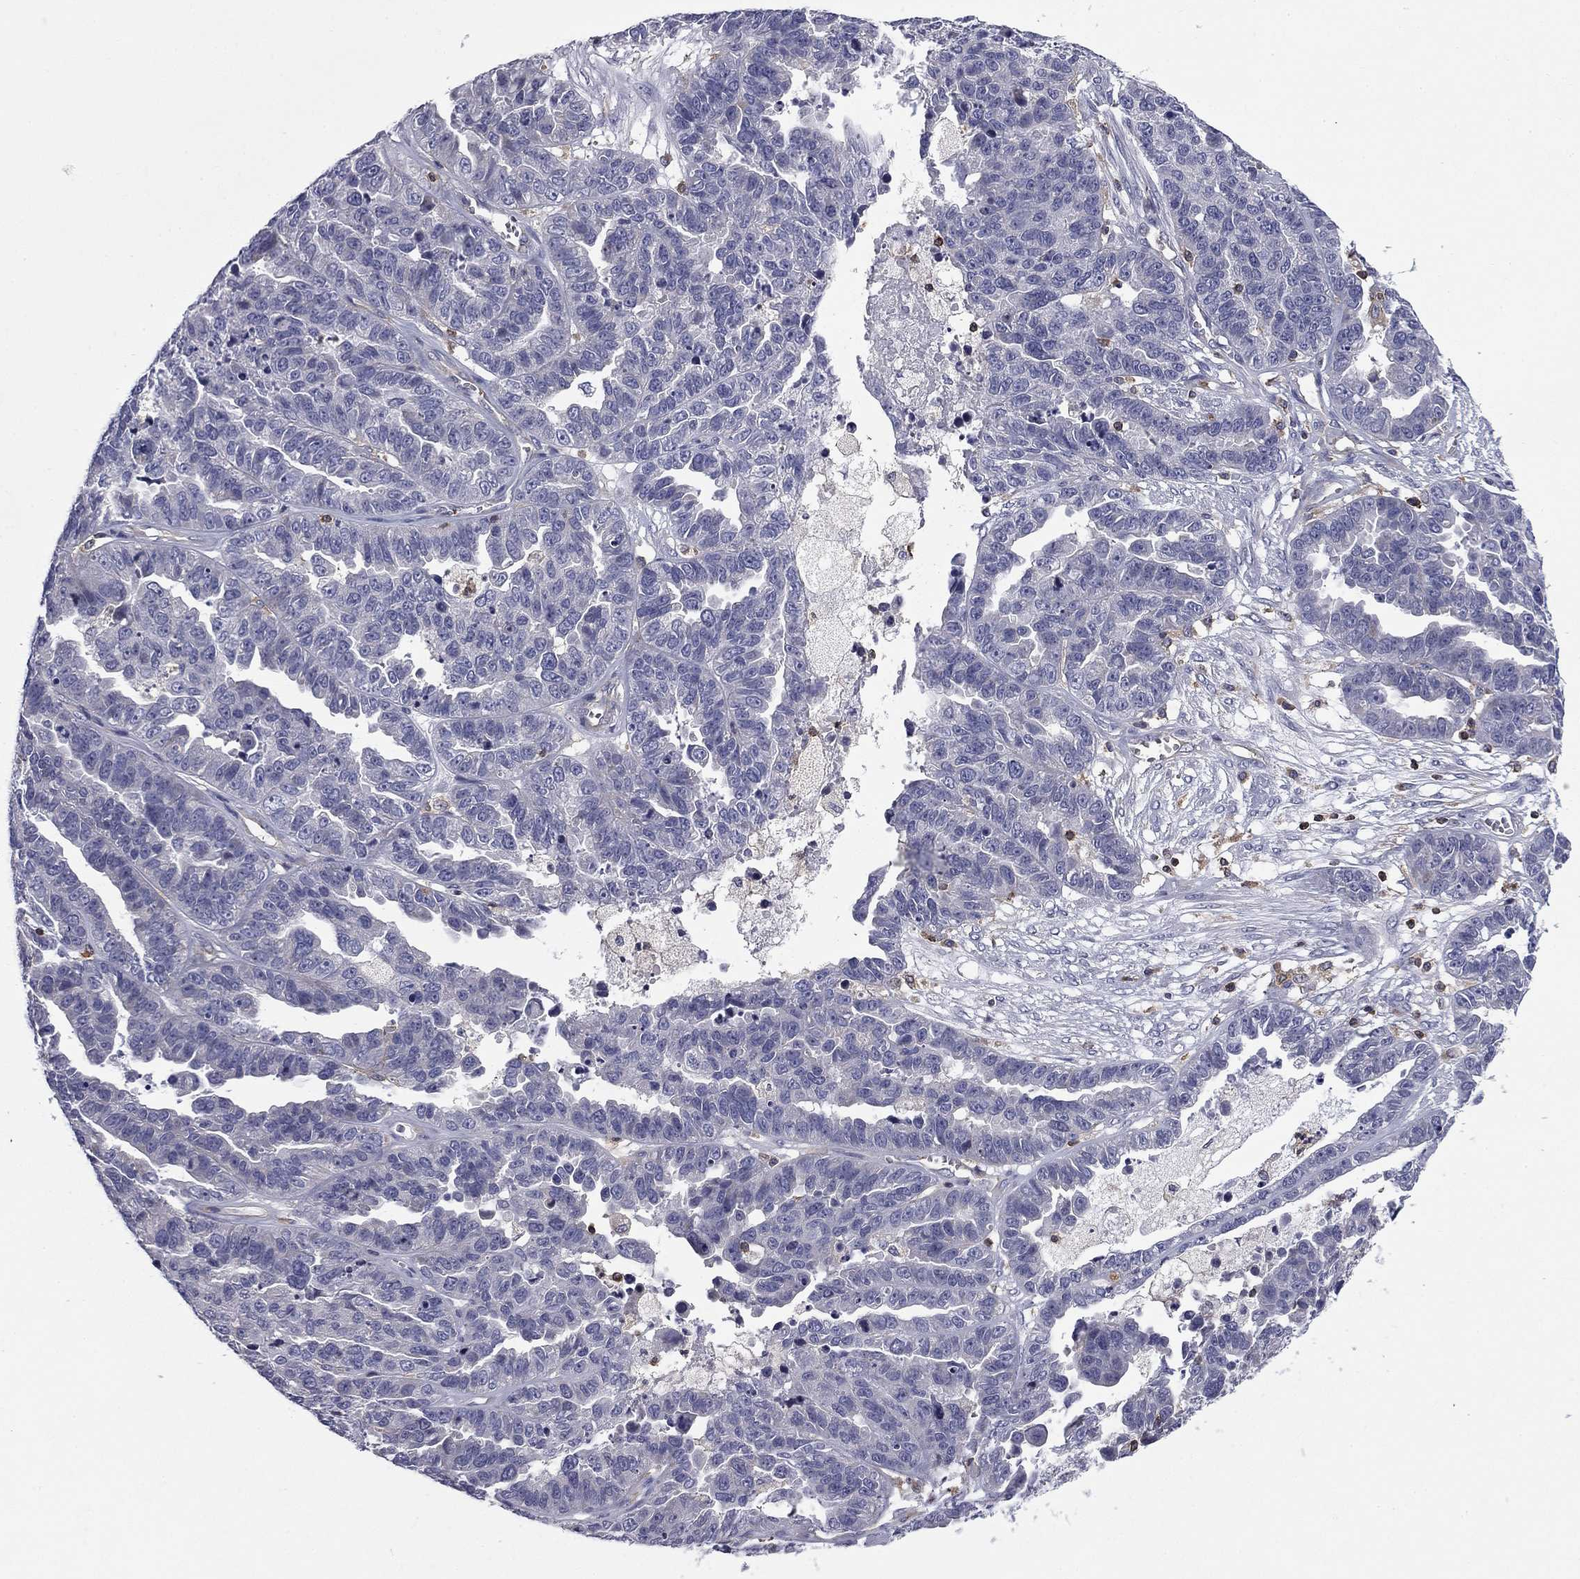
{"staining": {"intensity": "negative", "quantity": "none", "location": "none"}, "tissue": "ovarian cancer", "cell_type": "Tumor cells", "image_type": "cancer", "snomed": [{"axis": "morphology", "description": "Cystadenocarcinoma, serous, NOS"}, {"axis": "topography", "description": "Ovary"}], "caption": "The image reveals no significant staining in tumor cells of ovarian cancer (serous cystadenocarcinoma).", "gene": "ARHGAP45", "patient": {"sex": "female", "age": 87}}